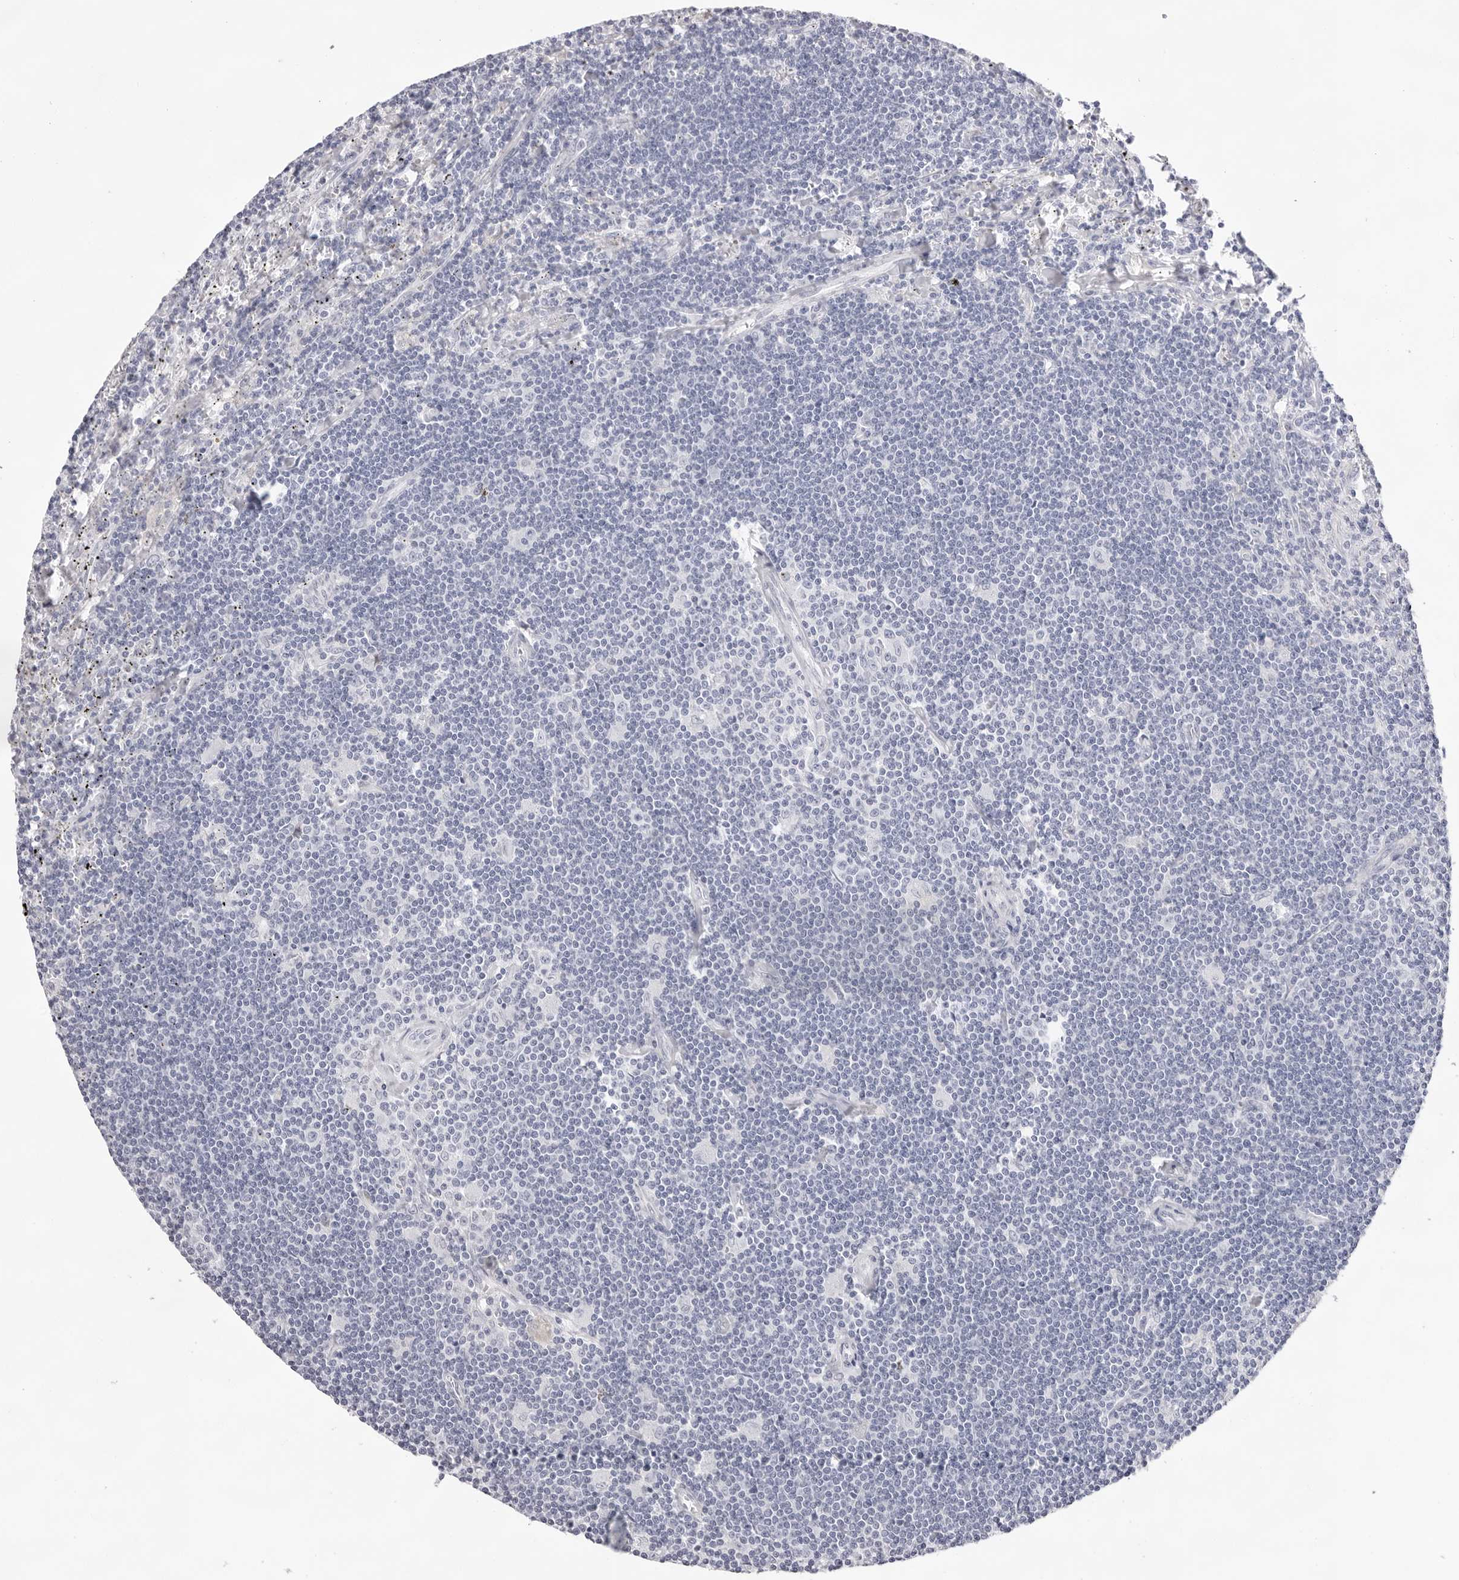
{"staining": {"intensity": "negative", "quantity": "none", "location": "none"}, "tissue": "lymphoma", "cell_type": "Tumor cells", "image_type": "cancer", "snomed": [{"axis": "morphology", "description": "Malignant lymphoma, non-Hodgkin's type, Low grade"}, {"axis": "topography", "description": "Spleen"}], "caption": "Immunohistochemical staining of human malignant lymphoma, non-Hodgkin's type (low-grade) shows no significant staining in tumor cells.", "gene": "SMIM2", "patient": {"sex": "male", "age": 76}}